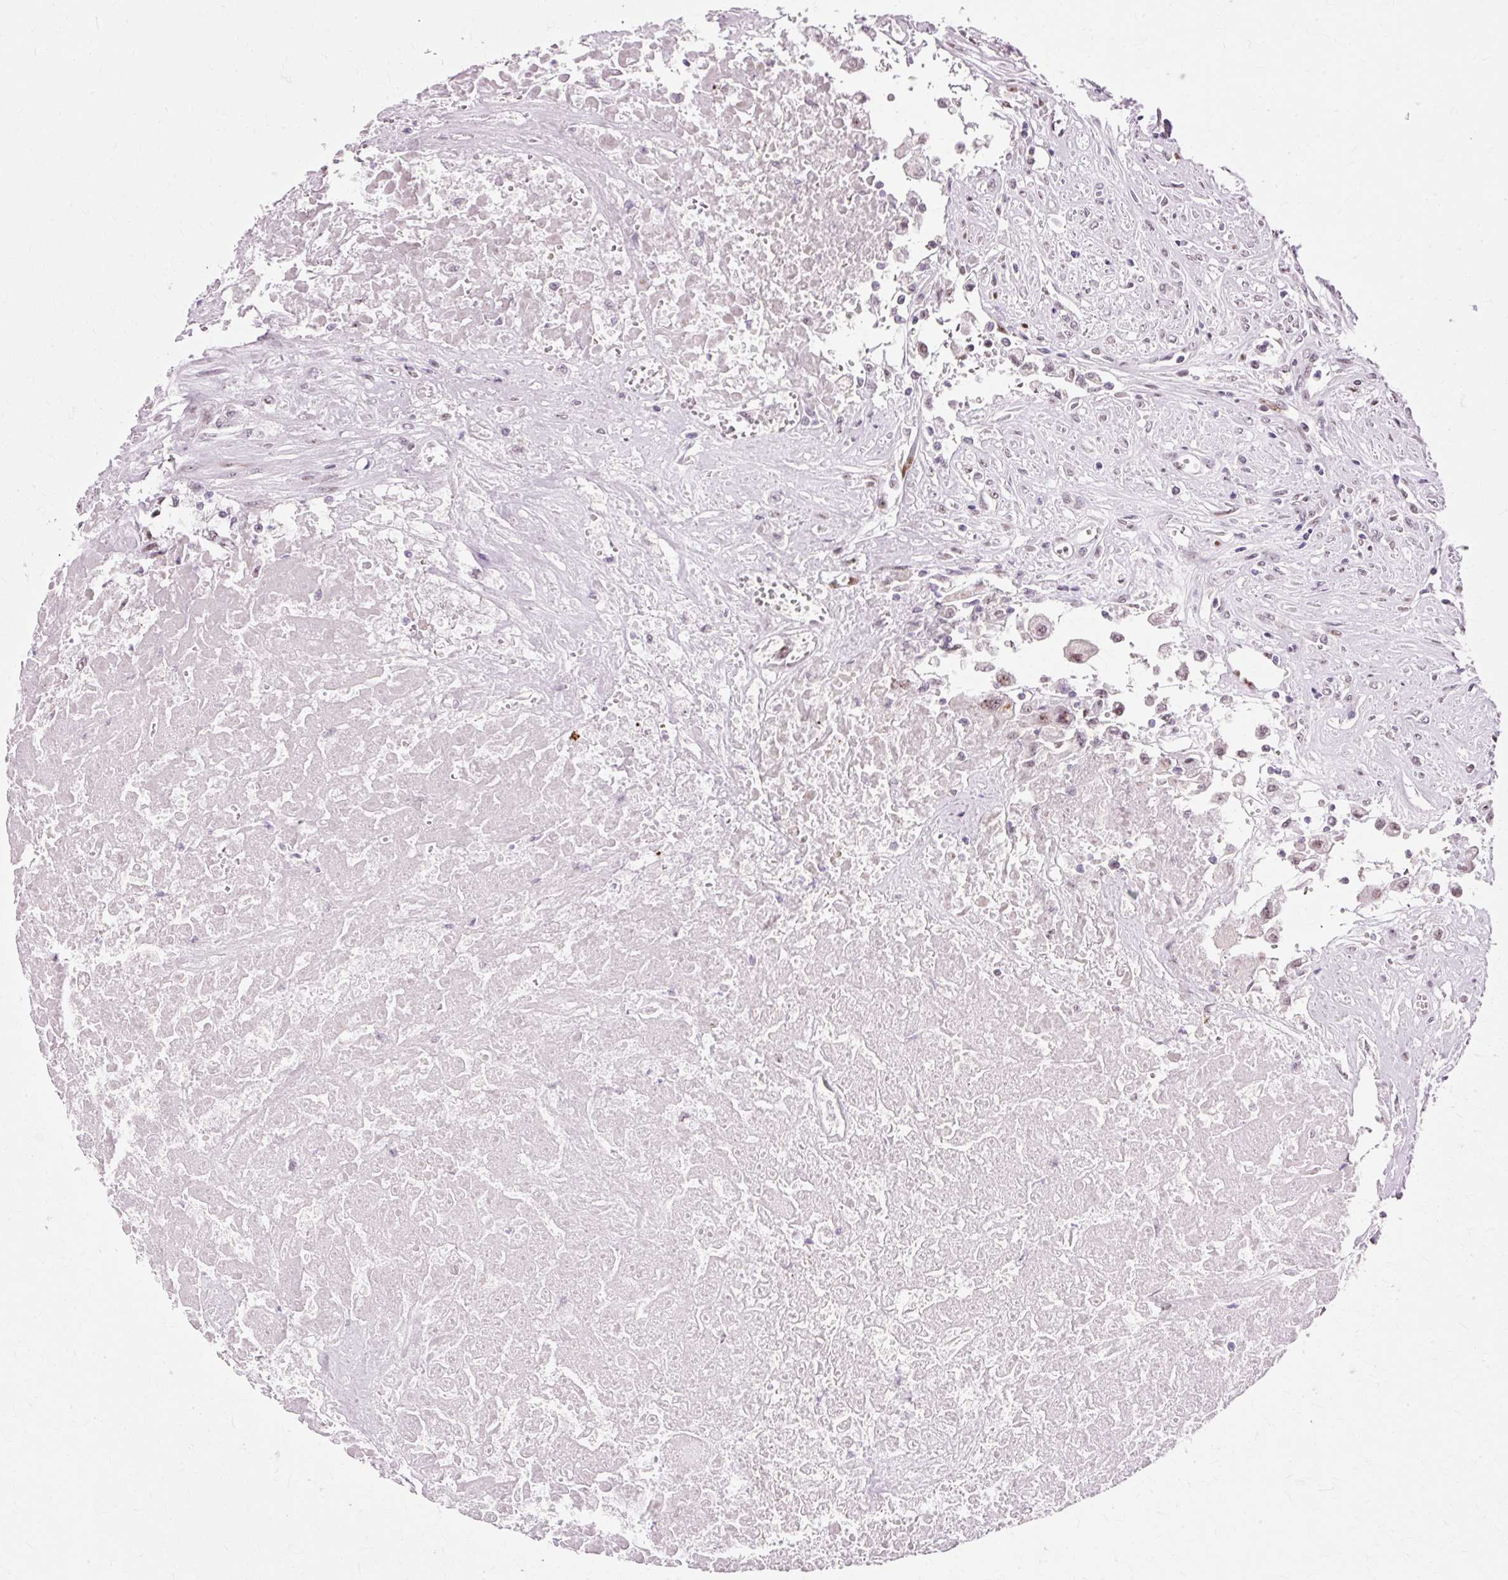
{"staining": {"intensity": "moderate", "quantity": ">75%", "location": "nuclear"}, "tissue": "testis cancer", "cell_type": "Tumor cells", "image_type": "cancer", "snomed": [{"axis": "morphology", "description": "Seminoma, NOS"}, {"axis": "morphology", "description": "Carcinoma, Embryonal, NOS"}, {"axis": "topography", "description": "Testis"}], "caption": "Human testis embryonal carcinoma stained with a brown dye shows moderate nuclear positive expression in approximately >75% of tumor cells.", "gene": "MACROD2", "patient": {"sex": "male", "age": 43}}